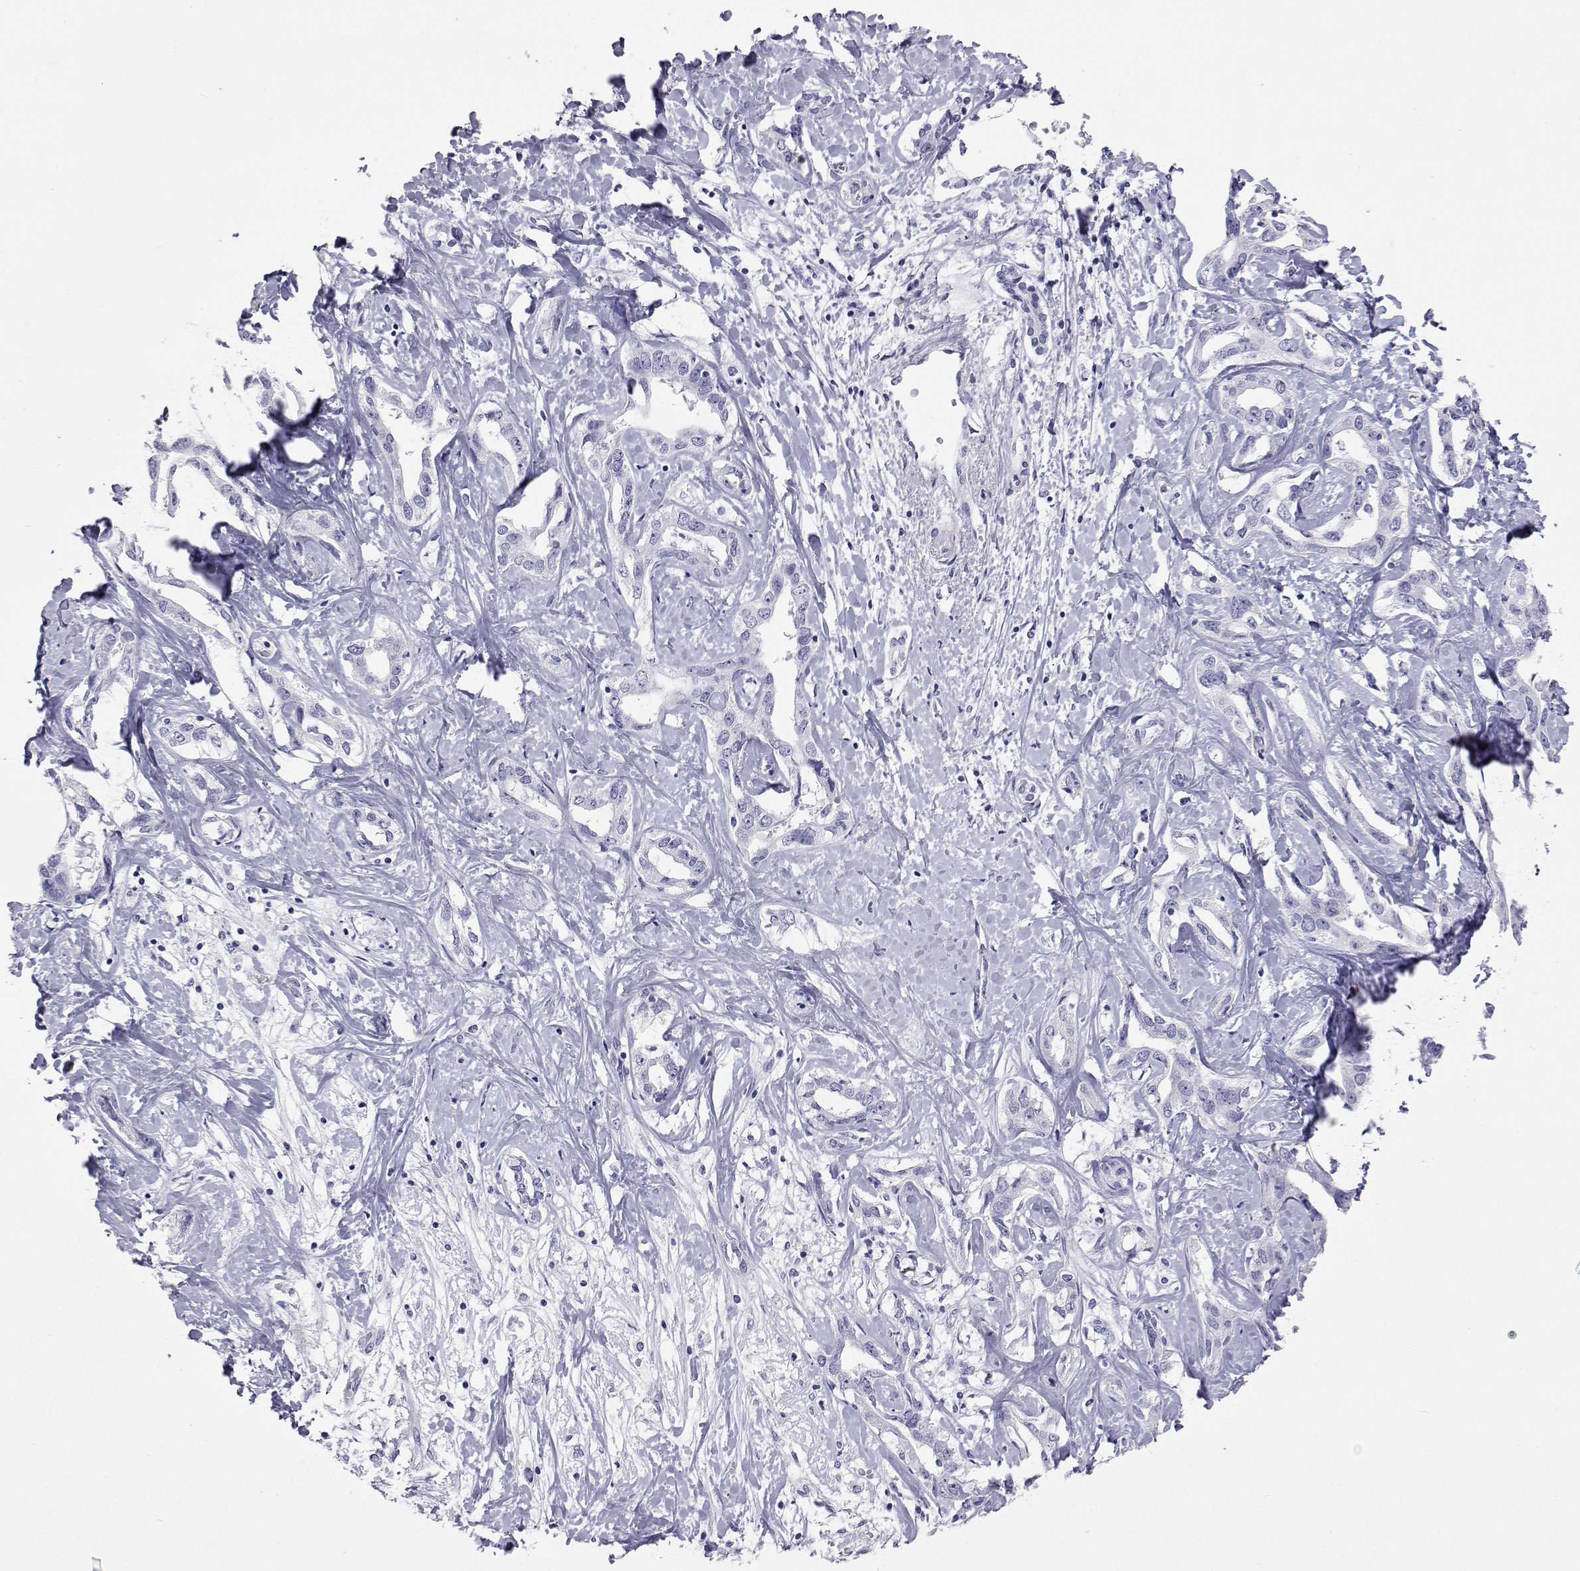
{"staining": {"intensity": "negative", "quantity": "none", "location": "none"}, "tissue": "liver cancer", "cell_type": "Tumor cells", "image_type": "cancer", "snomed": [{"axis": "morphology", "description": "Cholangiocarcinoma"}, {"axis": "topography", "description": "Liver"}], "caption": "Immunohistochemistry (IHC) image of human cholangiocarcinoma (liver) stained for a protein (brown), which reveals no positivity in tumor cells.", "gene": "PLIN4", "patient": {"sex": "male", "age": 59}}